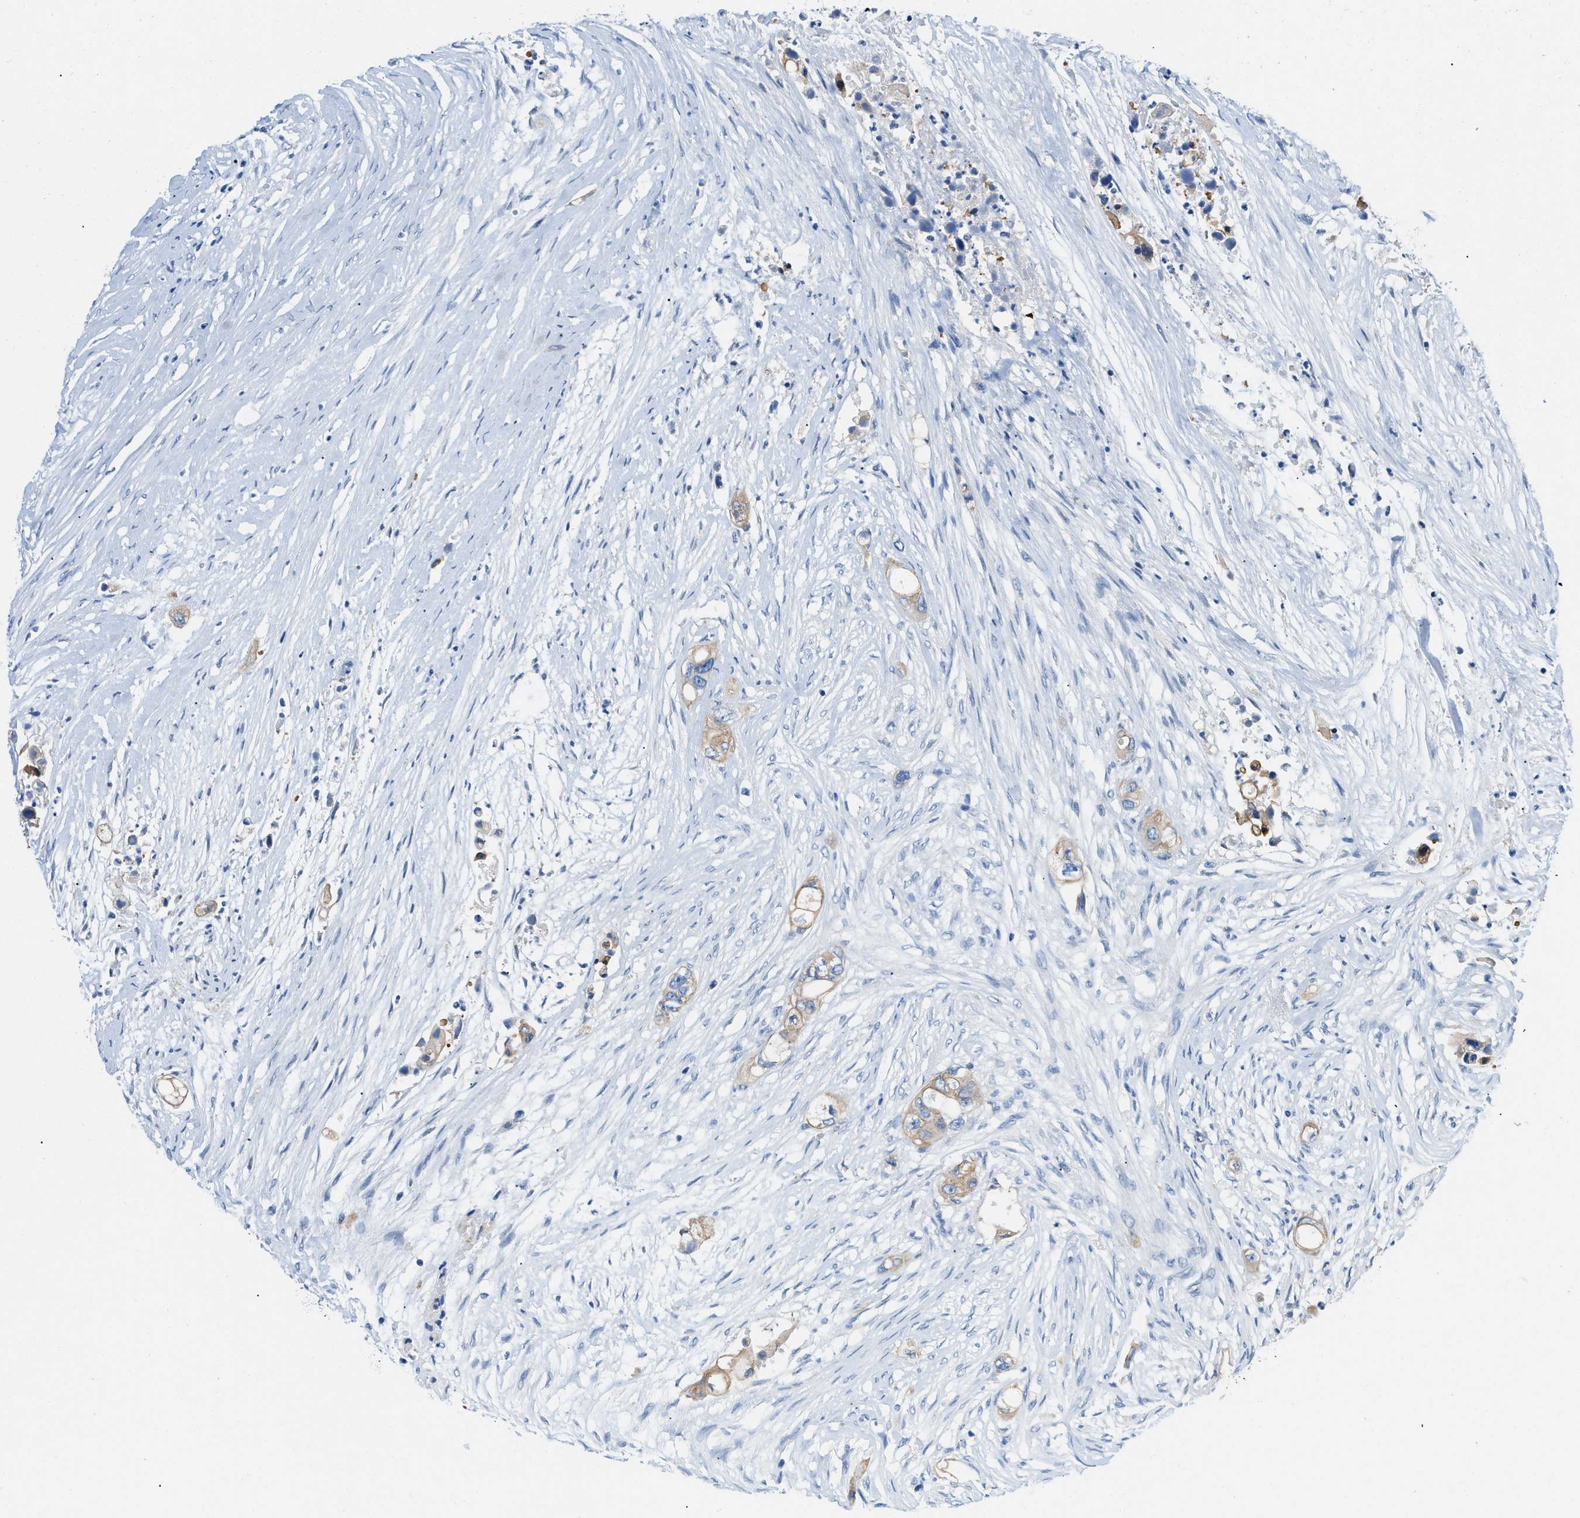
{"staining": {"intensity": "weak", "quantity": ">75%", "location": "cytoplasmic/membranous"}, "tissue": "colorectal cancer", "cell_type": "Tumor cells", "image_type": "cancer", "snomed": [{"axis": "morphology", "description": "Adenocarcinoma, NOS"}, {"axis": "topography", "description": "Colon"}], "caption": "Colorectal adenocarcinoma tissue shows weak cytoplasmic/membranous positivity in approximately >75% of tumor cells, visualized by immunohistochemistry. (Brightfield microscopy of DAB IHC at high magnification).", "gene": "BPGM", "patient": {"sex": "female", "age": 57}}